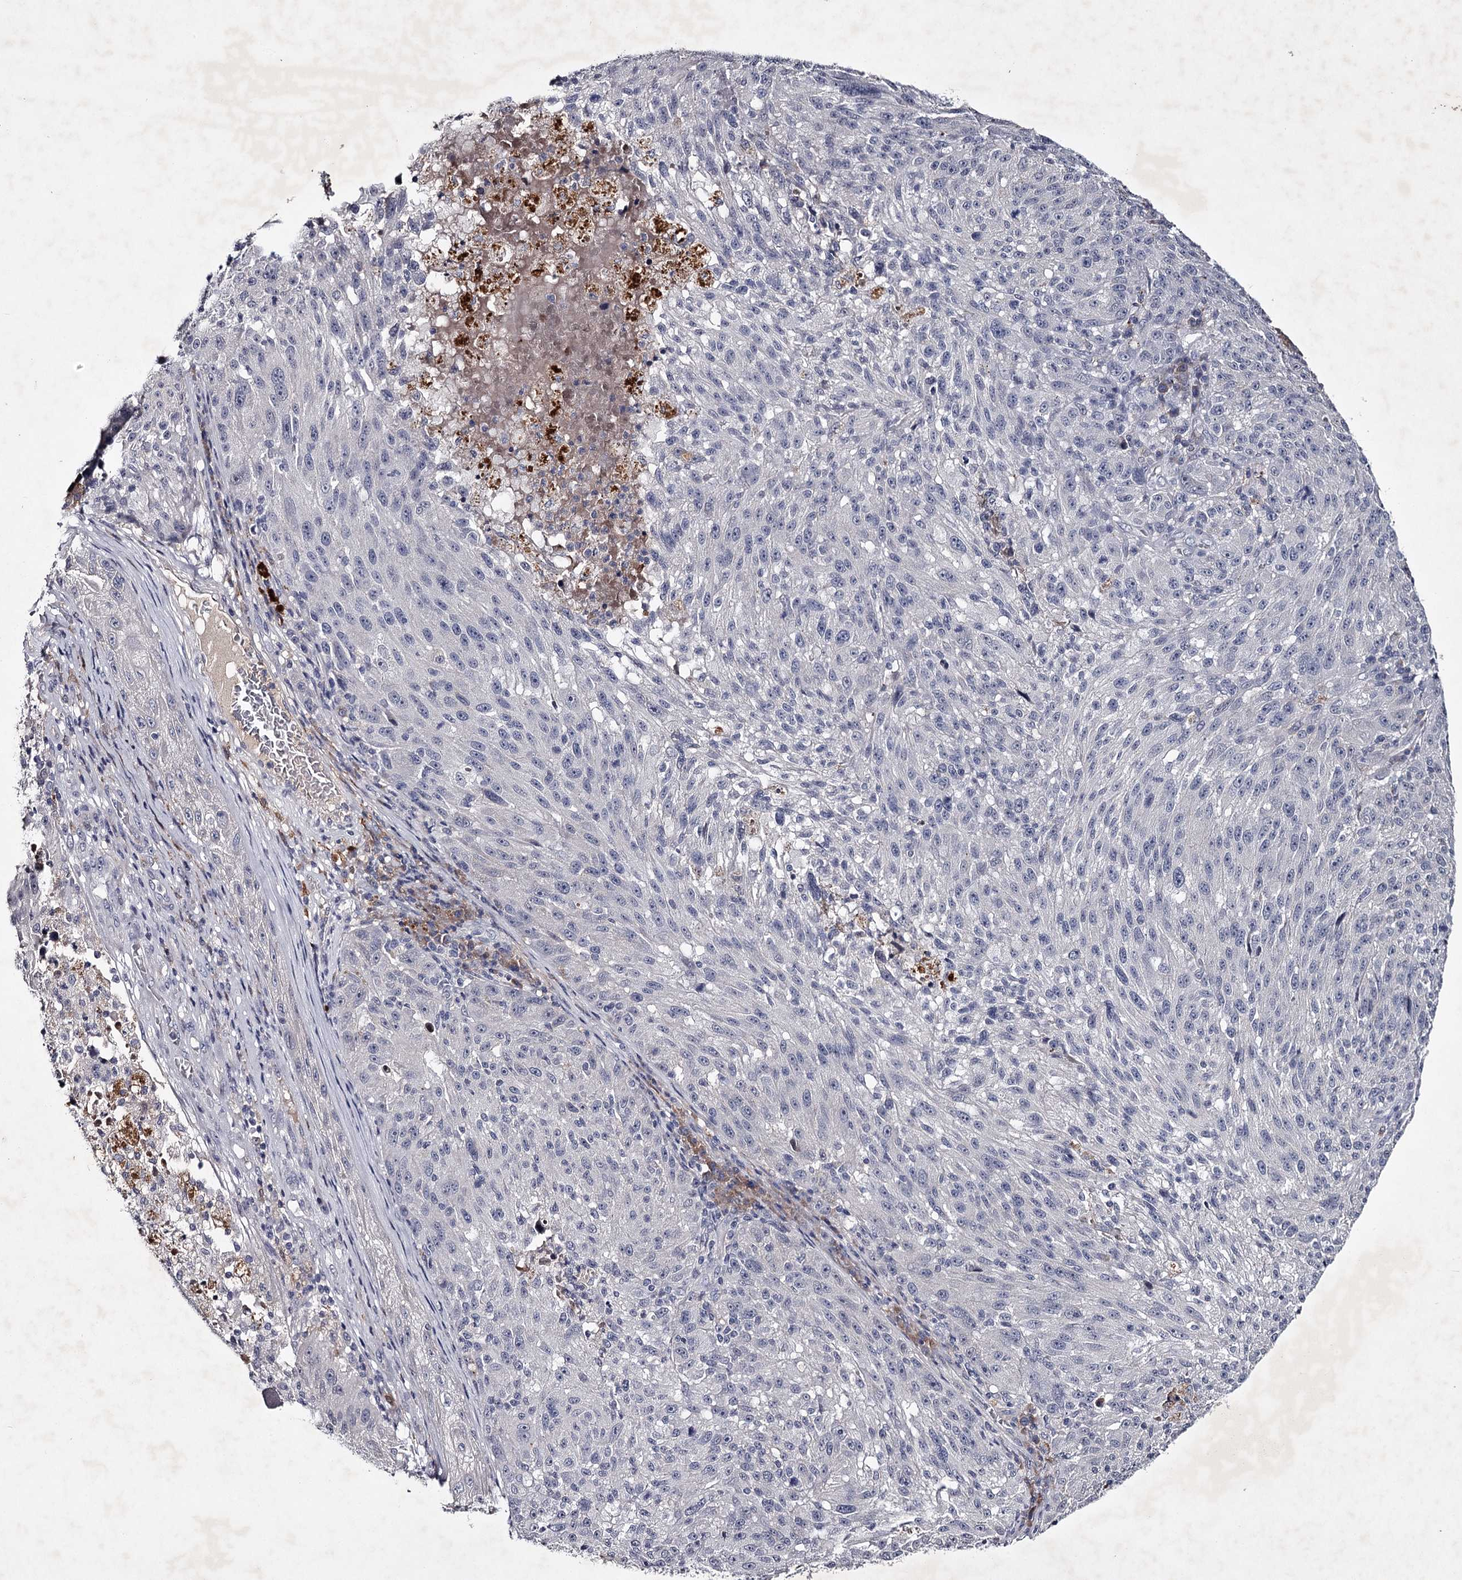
{"staining": {"intensity": "negative", "quantity": "none", "location": "none"}, "tissue": "melanoma", "cell_type": "Tumor cells", "image_type": "cancer", "snomed": [{"axis": "morphology", "description": "Malignant melanoma, NOS"}, {"axis": "topography", "description": "Skin"}], "caption": "This is an IHC histopathology image of malignant melanoma. There is no expression in tumor cells.", "gene": "FDXACB1", "patient": {"sex": "male", "age": 53}}